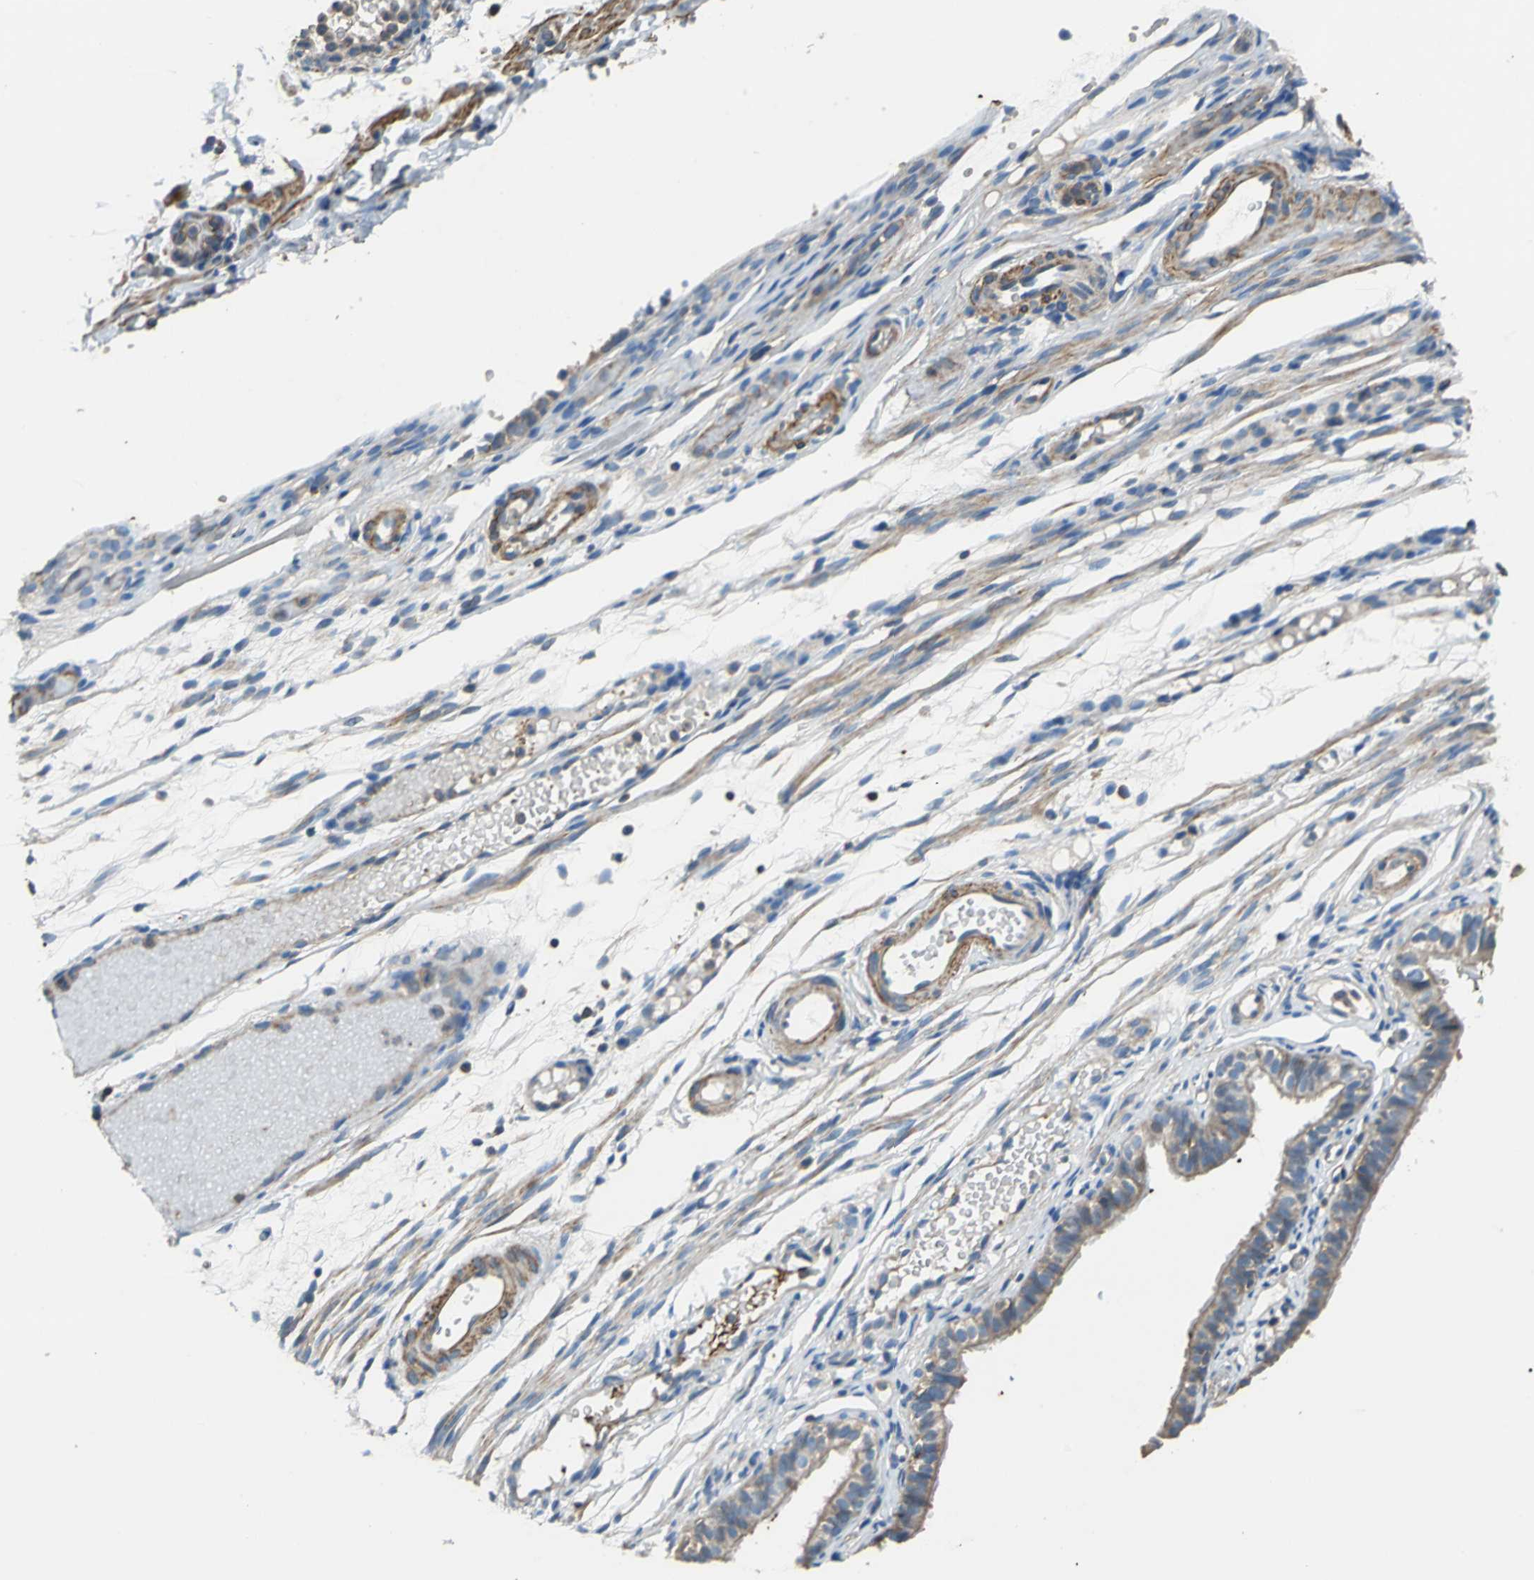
{"staining": {"intensity": "moderate", "quantity": ">75%", "location": "cytoplasmic/membranous"}, "tissue": "fallopian tube", "cell_type": "Glandular cells", "image_type": "normal", "snomed": [{"axis": "morphology", "description": "Normal tissue, NOS"}, {"axis": "morphology", "description": "Dermoid, NOS"}, {"axis": "topography", "description": "Fallopian tube"}], "caption": "Immunohistochemical staining of benign fallopian tube shows medium levels of moderate cytoplasmic/membranous expression in about >75% of glandular cells.", "gene": "PARVA", "patient": {"sex": "female", "age": 33}}